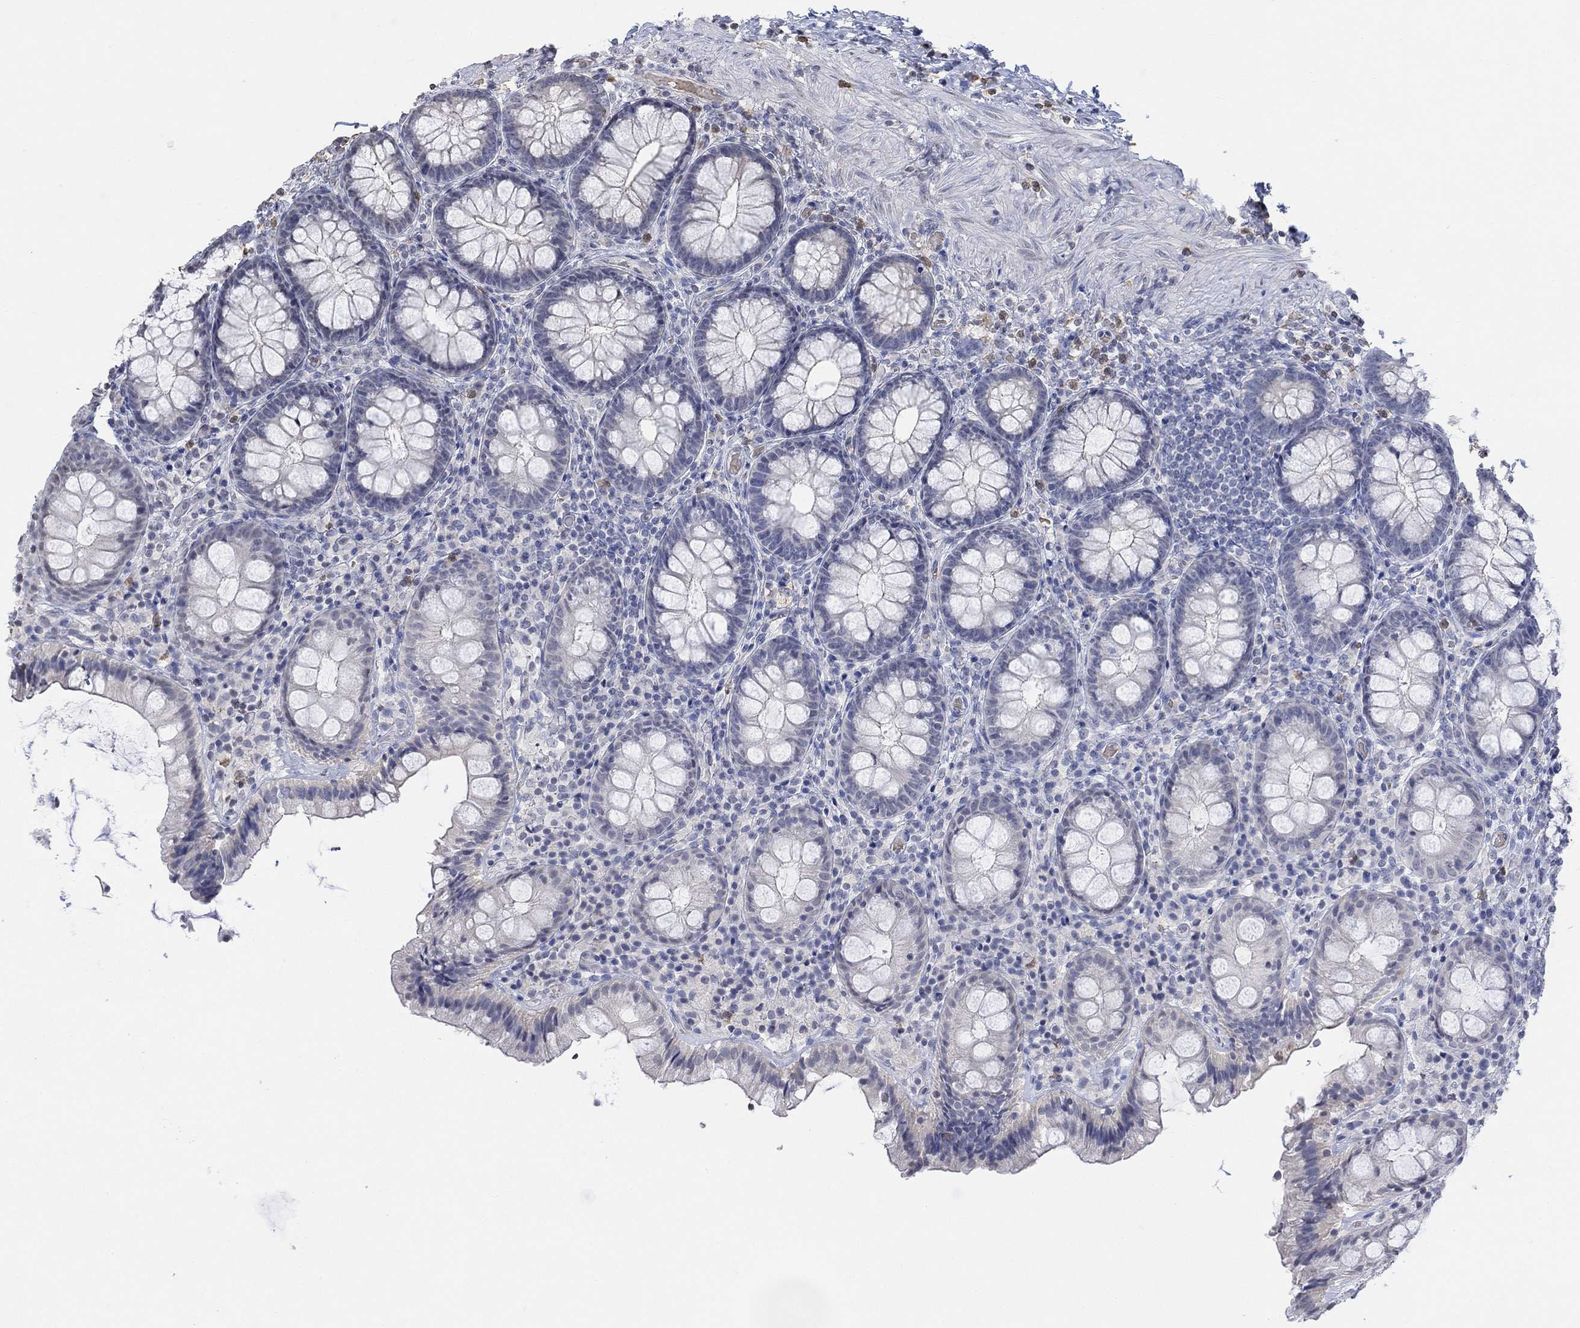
{"staining": {"intensity": "negative", "quantity": "none", "location": "none"}, "tissue": "colon", "cell_type": "Endothelial cells", "image_type": "normal", "snomed": [{"axis": "morphology", "description": "Normal tissue, NOS"}, {"axis": "topography", "description": "Colon"}], "caption": "The histopathology image displays no significant positivity in endothelial cells of colon.", "gene": "TMEM255A", "patient": {"sex": "female", "age": 86}}